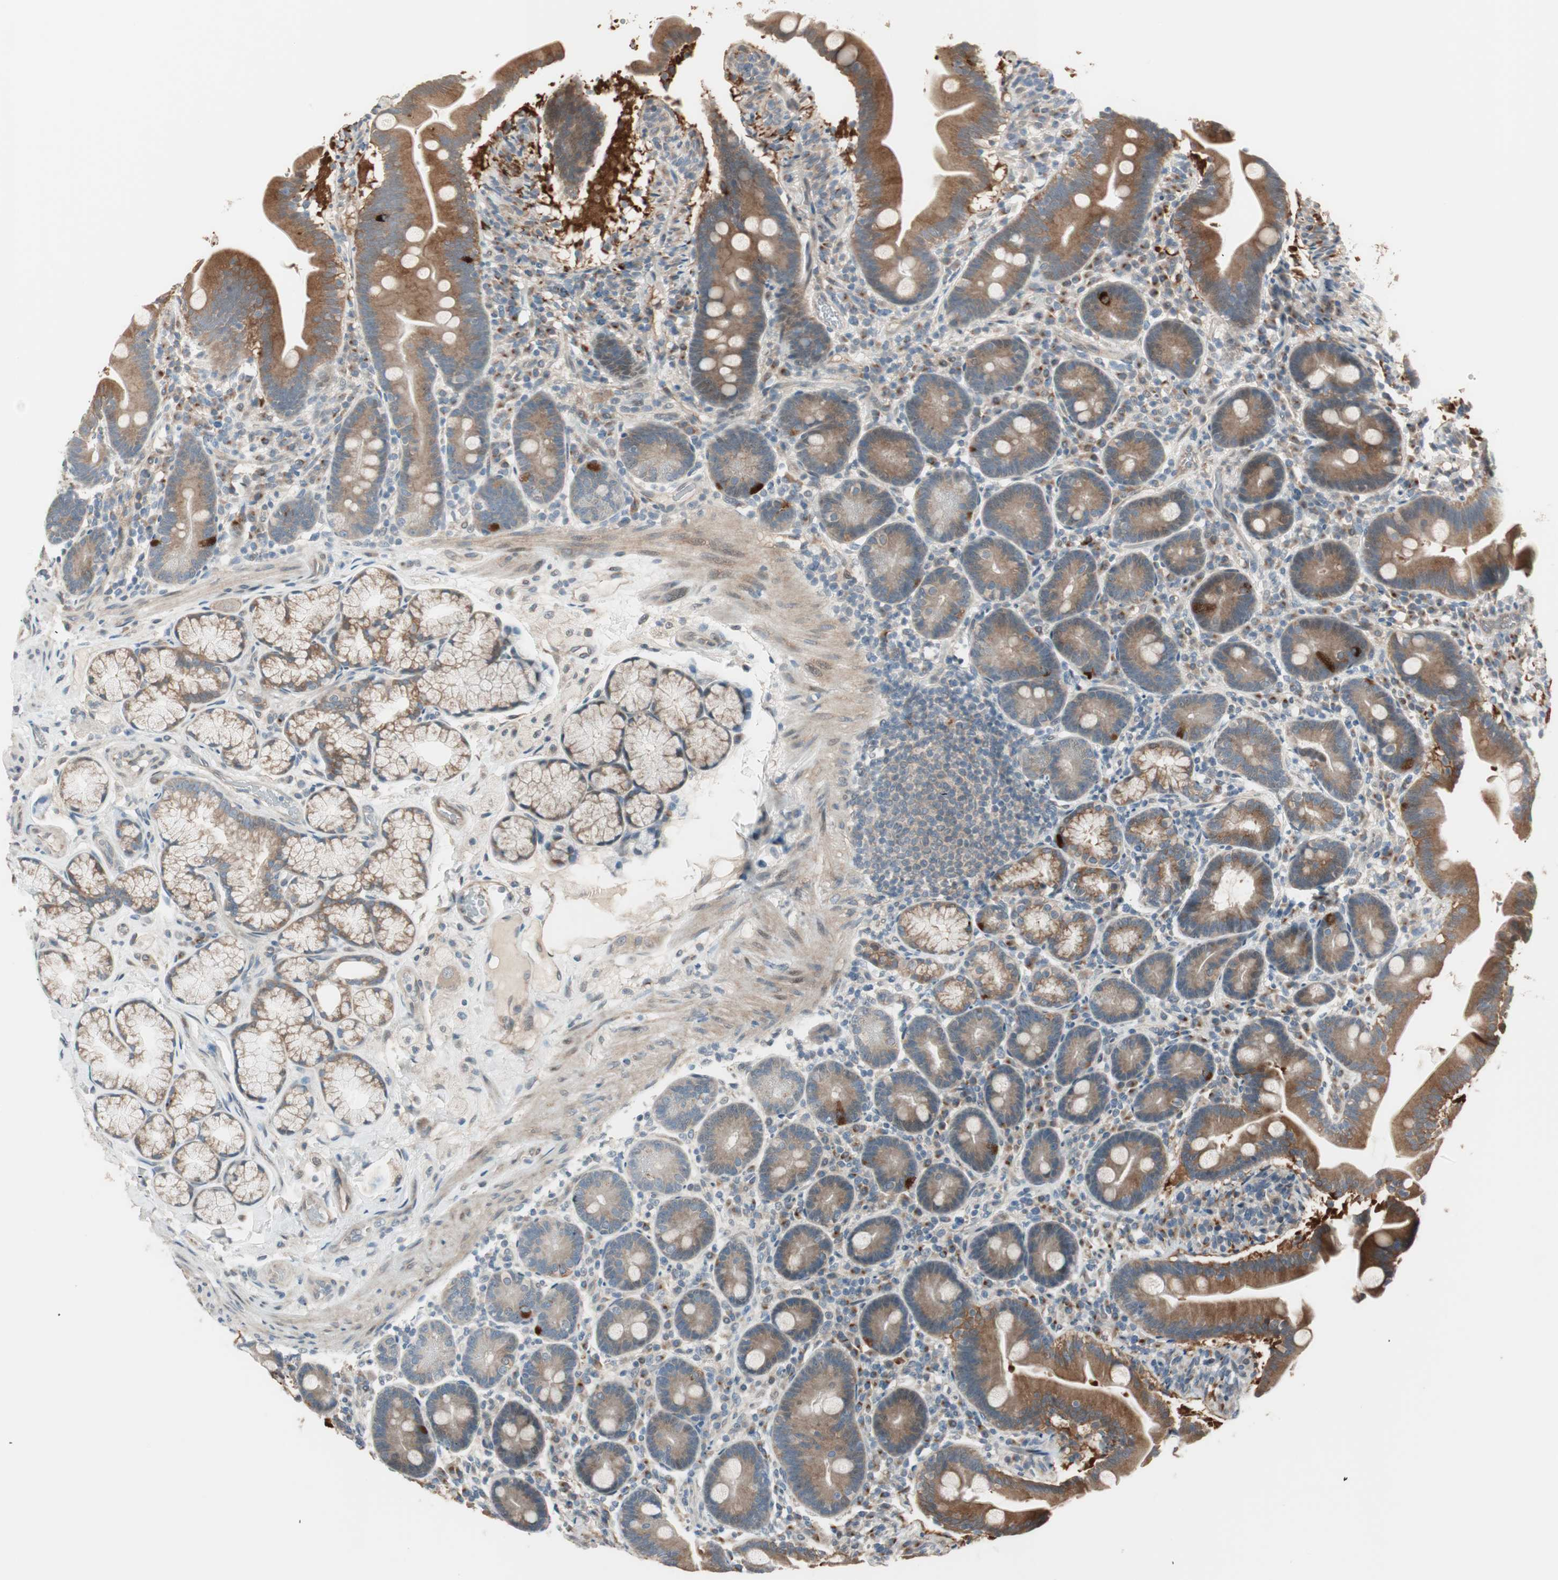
{"staining": {"intensity": "moderate", "quantity": ">75%", "location": "cytoplasmic/membranous"}, "tissue": "duodenum", "cell_type": "Glandular cells", "image_type": "normal", "snomed": [{"axis": "morphology", "description": "Normal tissue, NOS"}, {"axis": "topography", "description": "Duodenum"}], "caption": "IHC of normal human duodenum demonstrates medium levels of moderate cytoplasmic/membranous staining in approximately >75% of glandular cells. (DAB IHC with brightfield microscopy, high magnification).", "gene": "CGRRF1", "patient": {"sex": "male", "age": 54}}